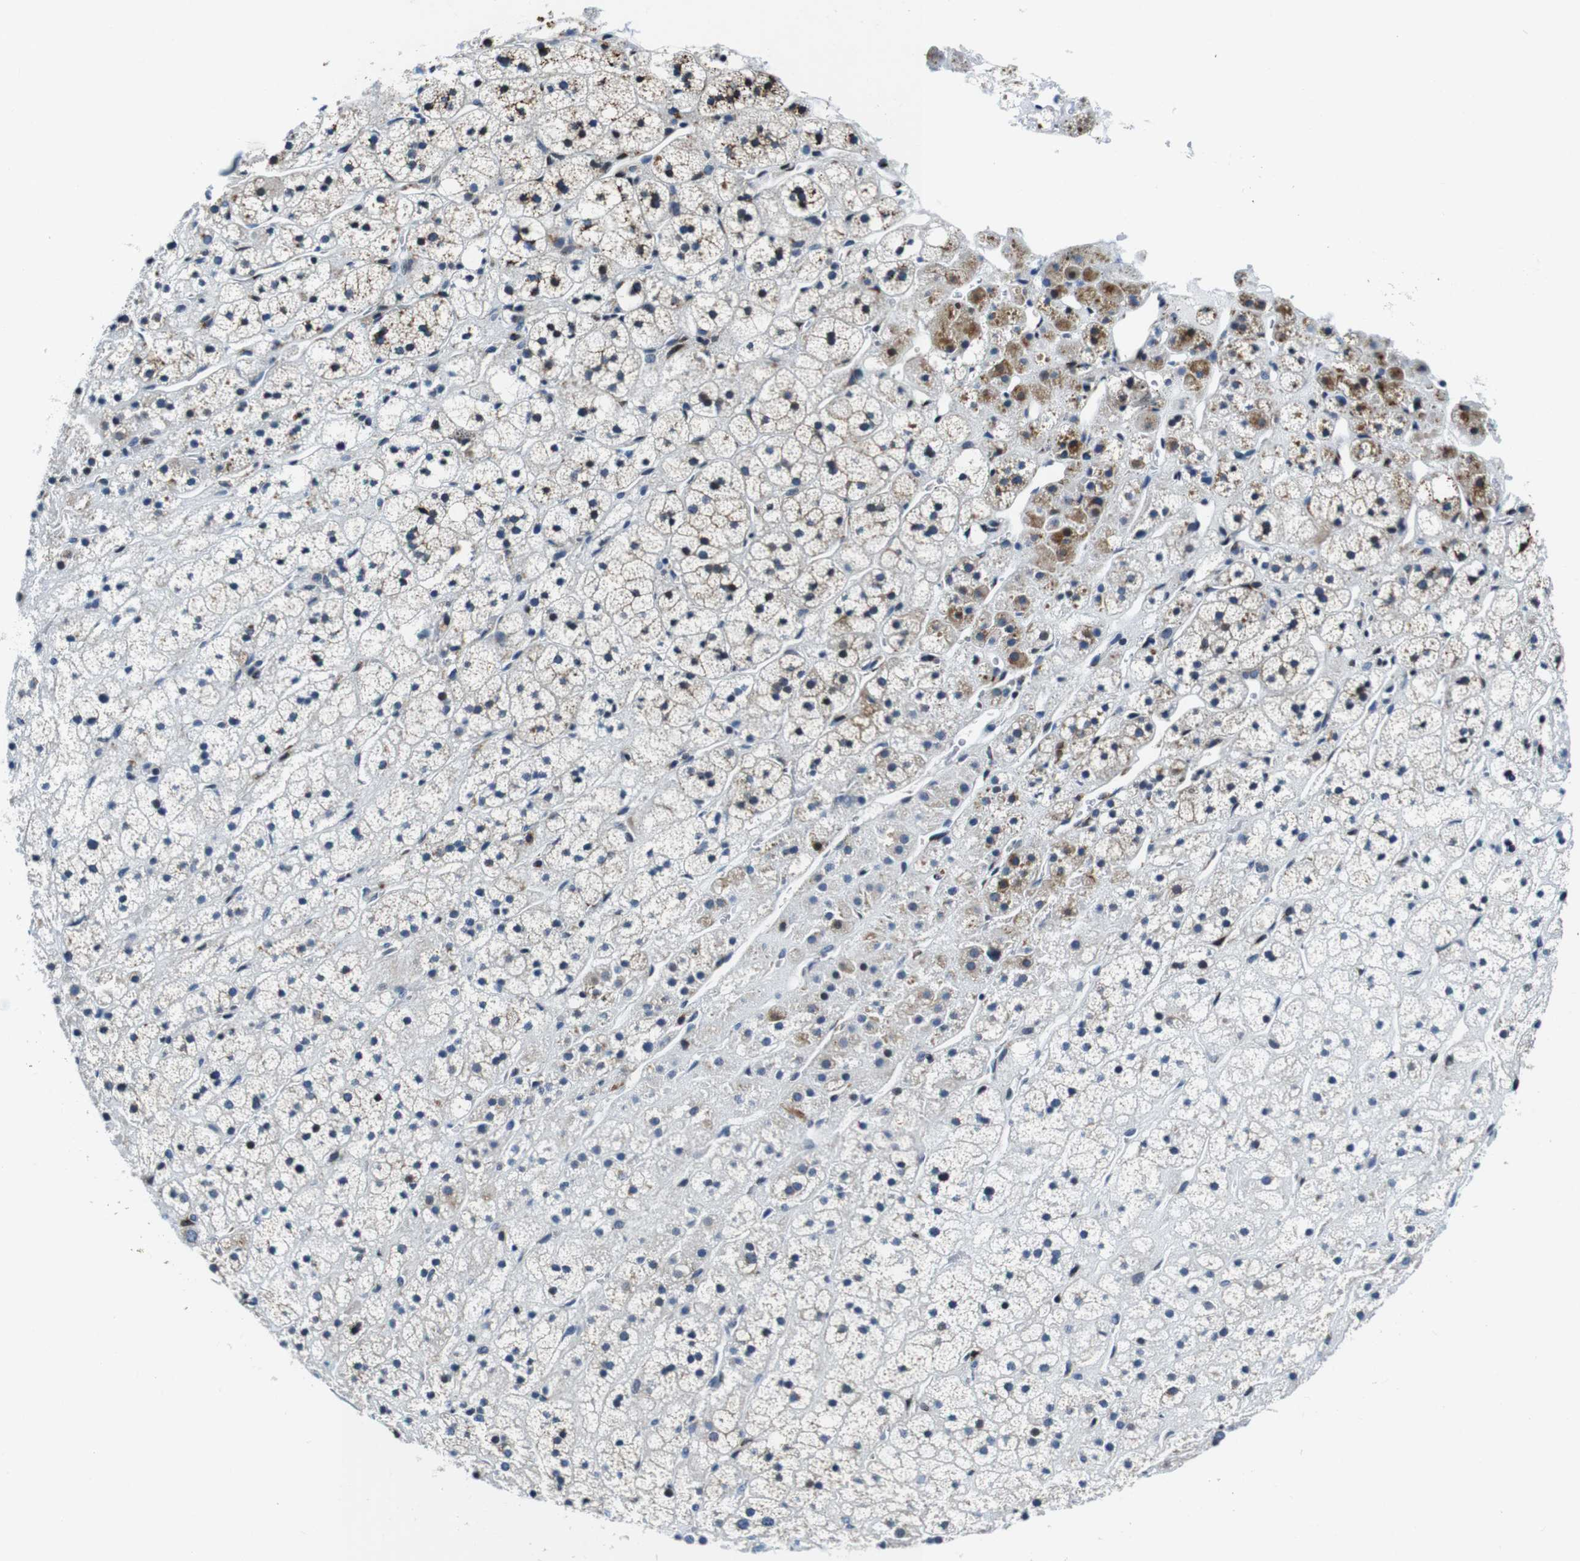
{"staining": {"intensity": "moderate", "quantity": "<25%", "location": "cytoplasmic/membranous"}, "tissue": "adrenal gland", "cell_type": "Glandular cells", "image_type": "normal", "snomed": [{"axis": "morphology", "description": "Normal tissue, NOS"}, {"axis": "topography", "description": "Adrenal gland"}], "caption": "Normal adrenal gland reveals moderate cytoplasmic/membranous expression in approximately <25% of glandular cells, visualized by immunohistochemistry. Immunohistochemistry (ihc) stains the protein in brown and the nuclei are stained blue.", "gene": "FAR2", "patient": {"sex": "male", "age": 56}}